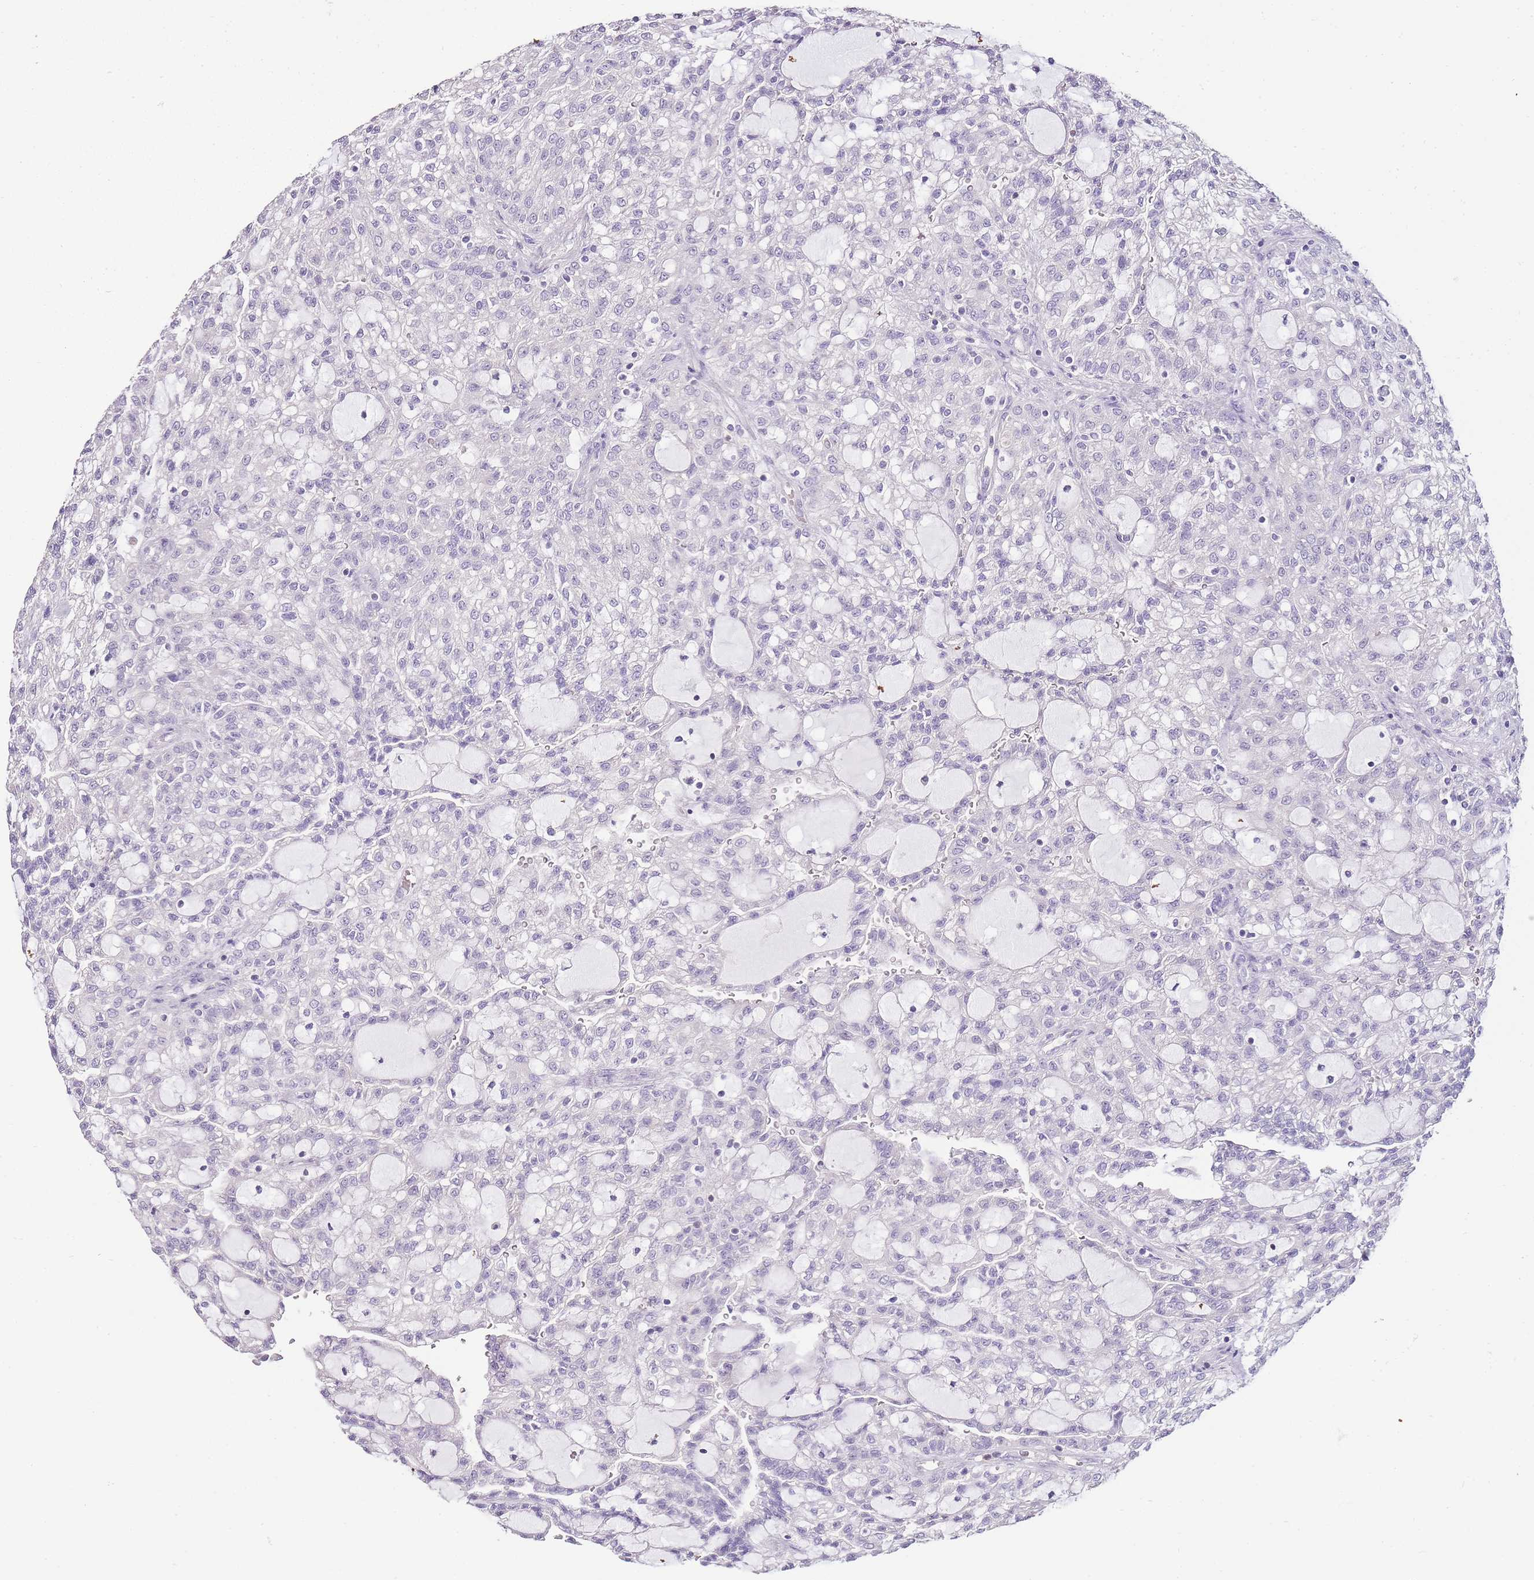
{"staining": {"intensity": "negative", "quantity": "none", "location": "none"}, "tissue": "renal cancer", "cell_type": "Tumor cells", "image_type": "cancer", "snomed": [{"axis": "morphology", "description": "Adenocarcinoma, NOS"}, {"axis": "topography", "description": "Kidney"}], "caption": "Immunohistochemical staining of human renal cancer (adenocarcinoma) reveals no significant positivity in tumor cells. (Immunohistochemistry (ihc), brightfield microscopy, high magnification).", "gene": "ZBP1", "patient": {"sex": "male", "age": 63}}